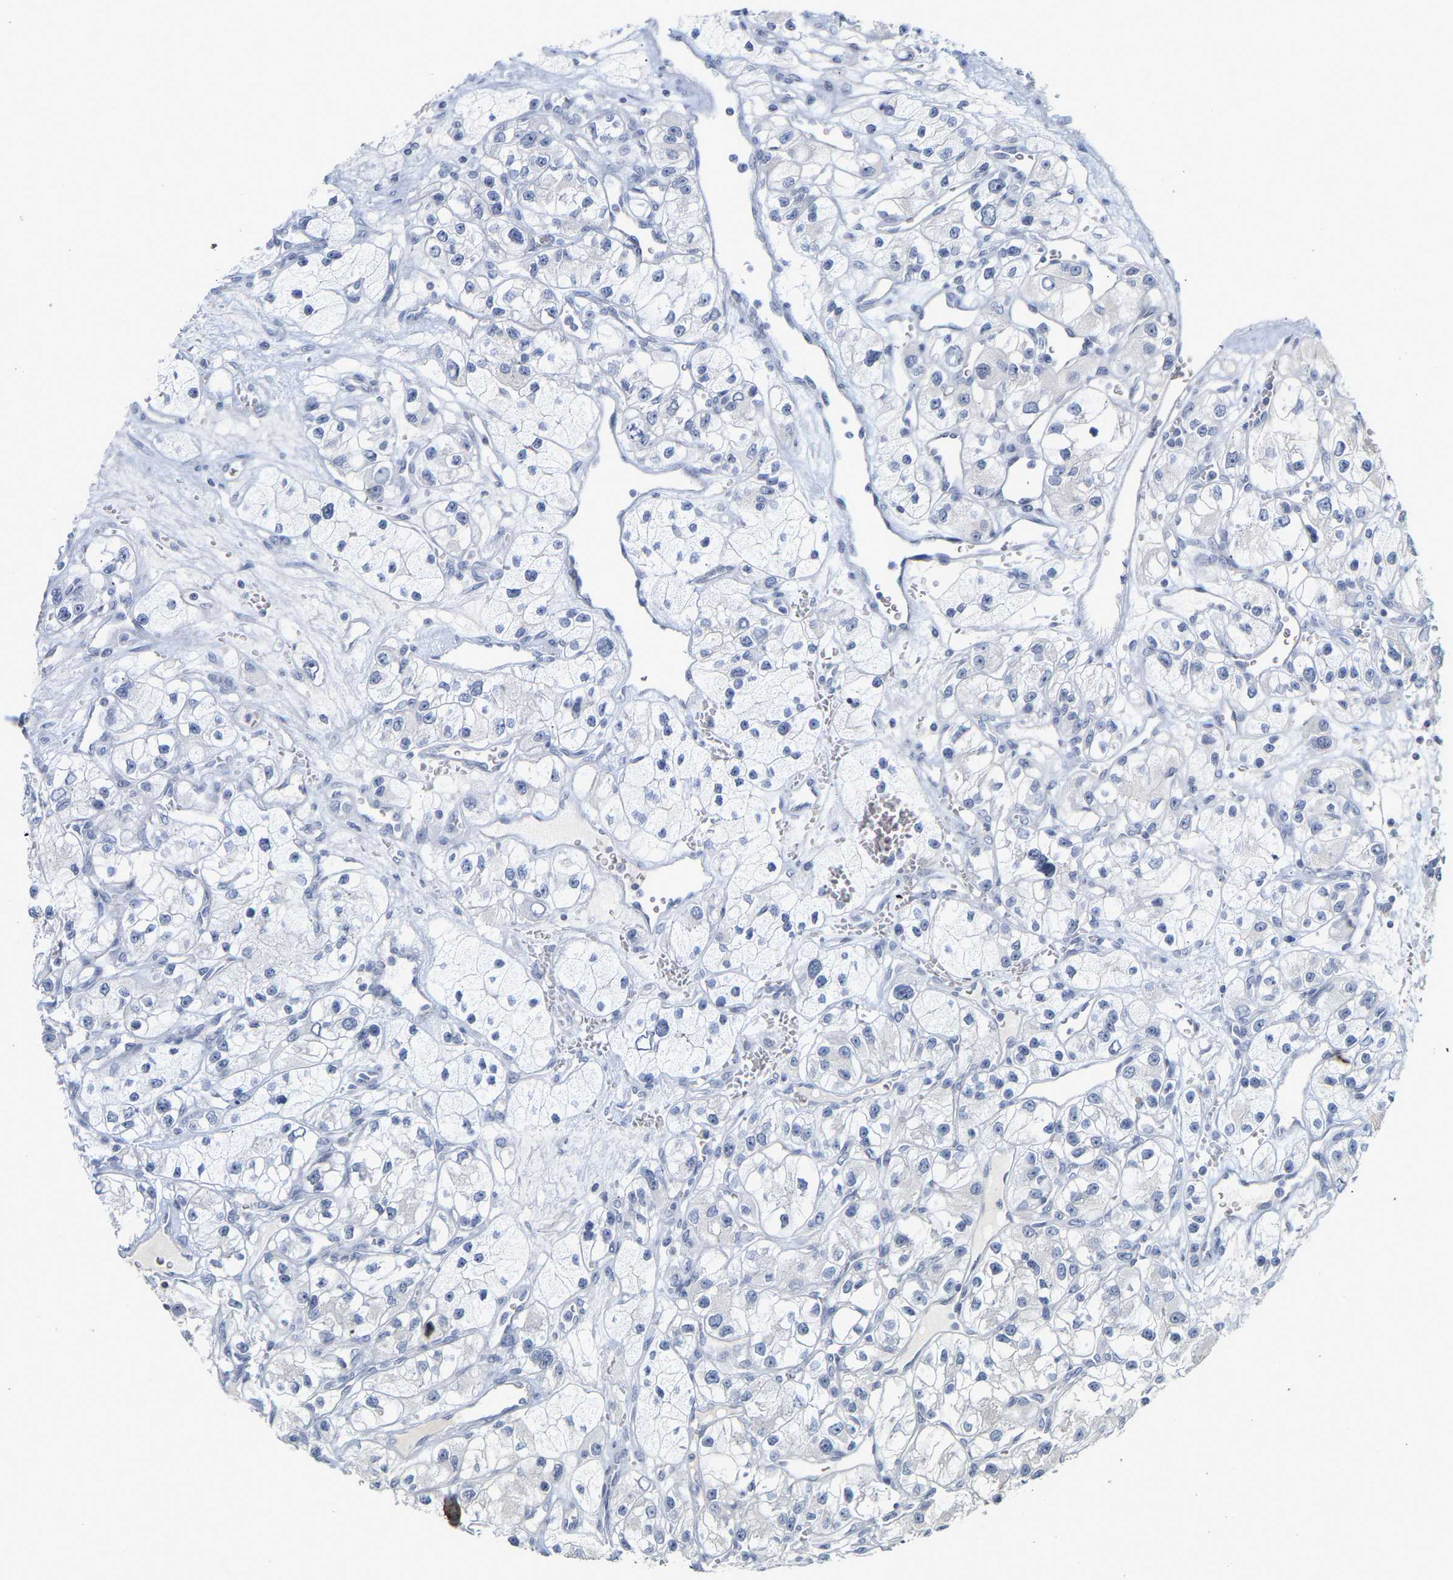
{"staining": {"intensity": "negative", "quantity": "none", "location": "none"}, "tissue": "renal cancer", "cell_type": "Tumor cells", "image_type": "cancer", "snomed": [{"axis": "morphology", "description": "Adenocarcinoma, NOS"}, {"axis": "topography", "description": "Kidney"}], "caption": "The micrograph demonstrates no staining of tumor cells in adenocarcinoma (renal).", "gene": "KRT76", "patient": {"sex": "female", "age": 57}}